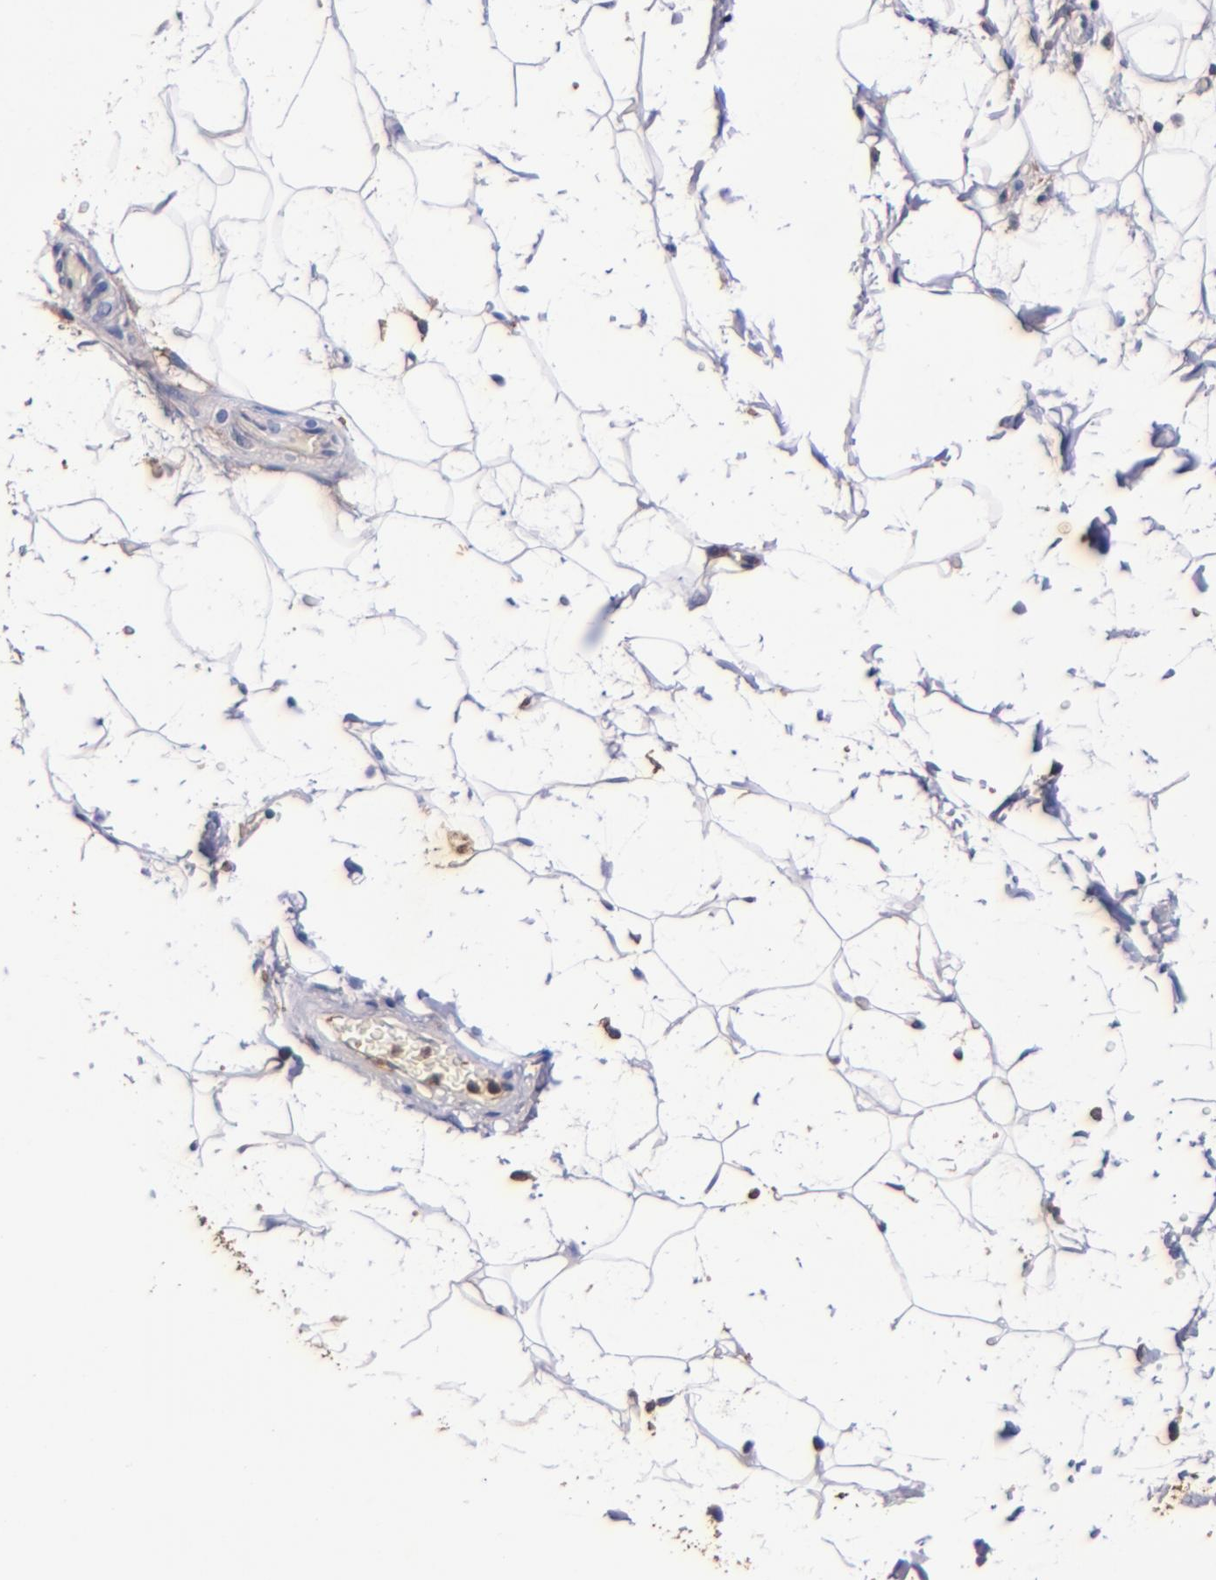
{"staining": {"intensity": "moderate", "quantity": "<25%", "location": "cytoplasmic/membranous"}, "tissue": "adipose tissue", "cell_type": "Adipocytes", "image_type": "normal", "snomed": [{"axis": "morphology", "description": "Normal tissue, NOS"}, {"axis": "topography", "description": "Soft tissue"}], "caption": "Brown immunohistochemical staining in benign adipose tissue exhibits moderate cytoplasmic/membranous staining in approximately <25% of adipocytes.", "gene": "SIRPA", "patient": {"sex": "male", "age": 72}}